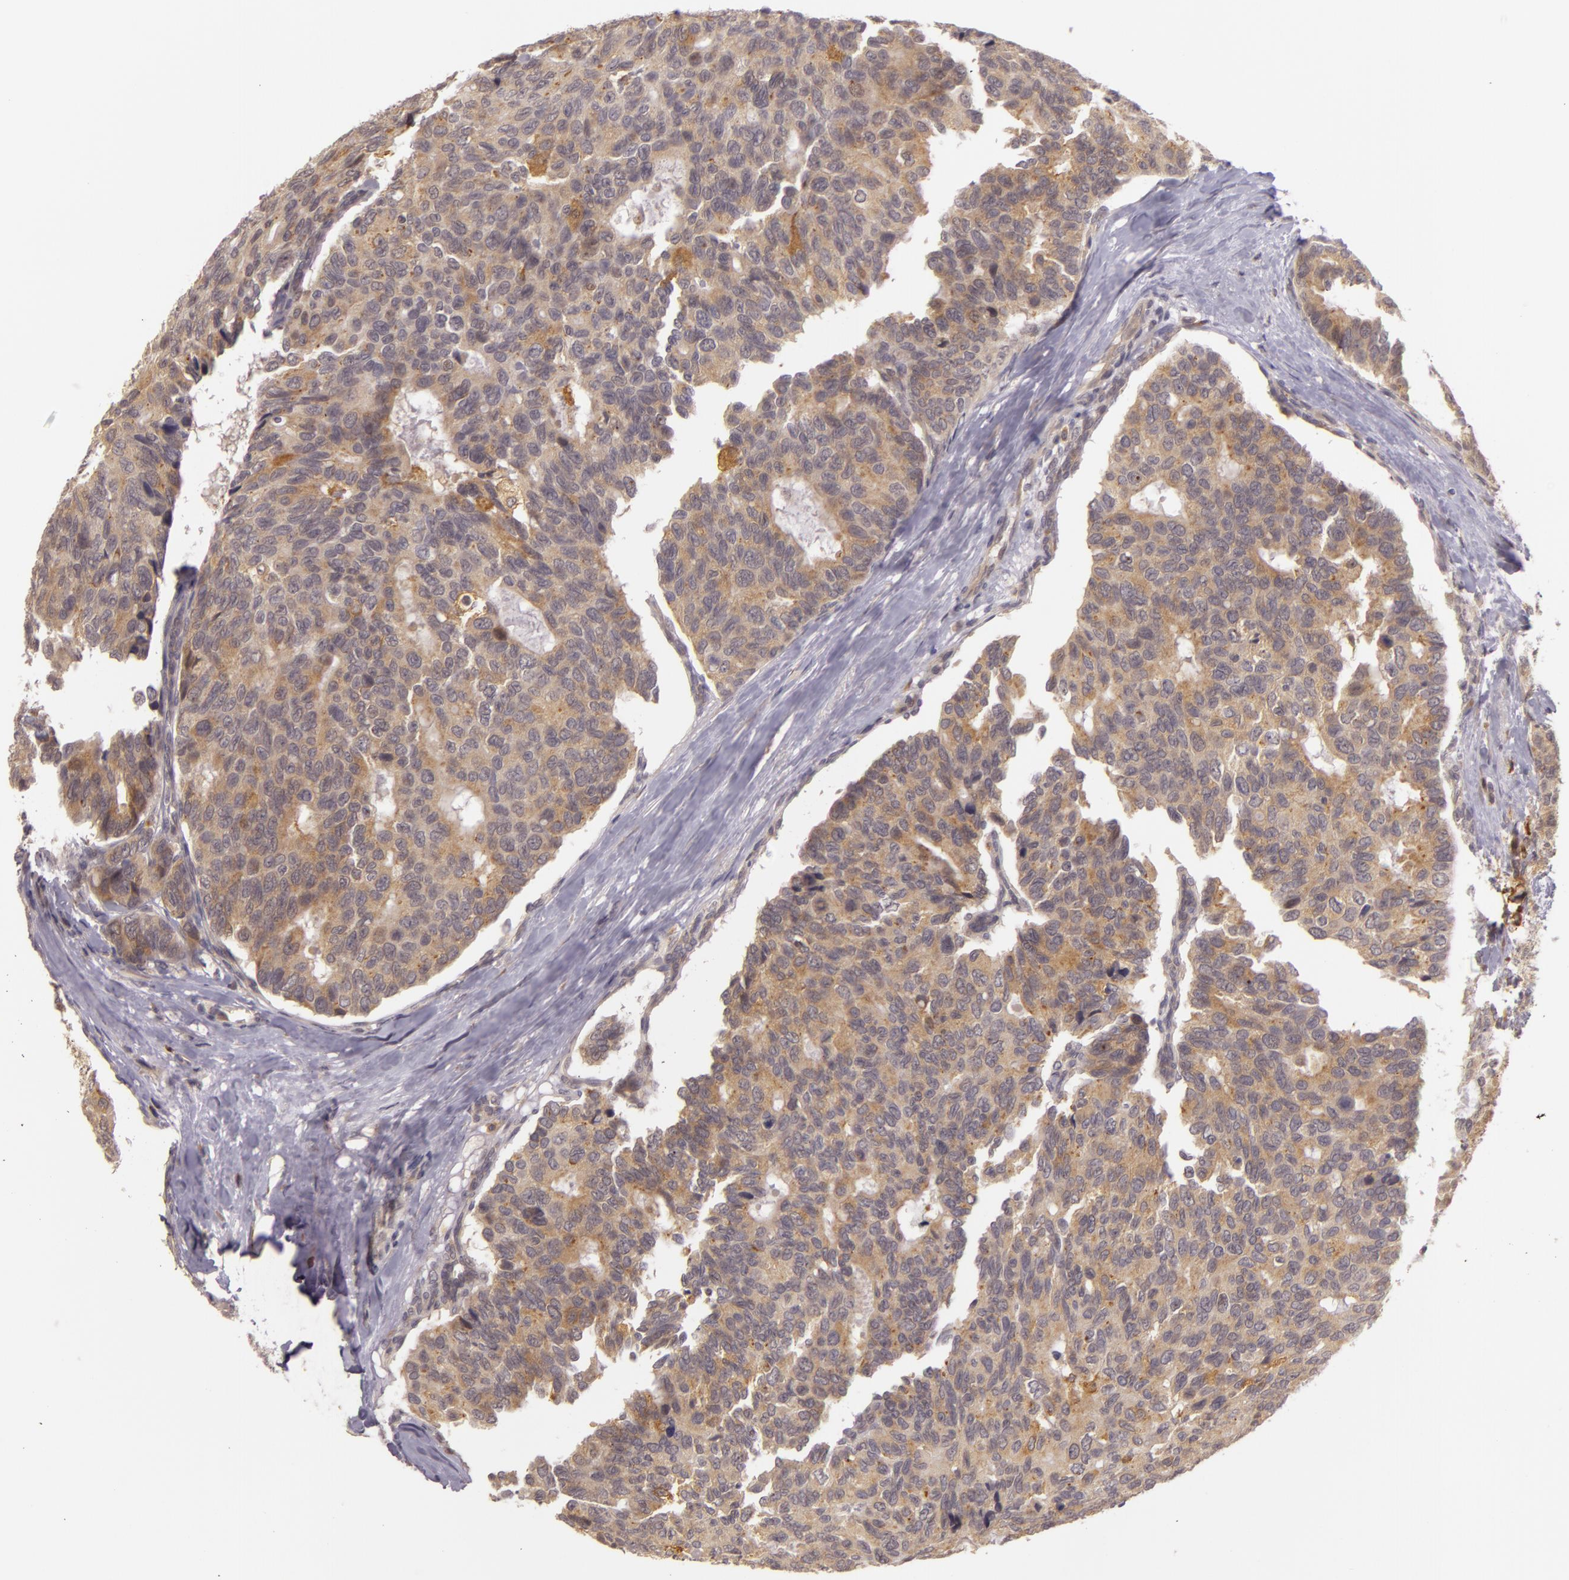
{"staining": {"intensity": "moderate", "quantity": ">75%", "location": "cytoplasmic/membranous"}, "tissue": "breast cancer", "cell_type": "Tumor cells", "image_type": "cancer", "snomed": [{"axis": "morphology", "description": "Duct carcinoma"}, {"axis": "topography", "description": "Breast"}], "caption": "IHC staining of breast cancer, which shows medium levels of moderate cytoplasmic/membranous staining in about >75% of tumor cells indicating moderate cytoplasmic/membranous protein positivity. The staining was performed using DAB (brown) for protein detection and nuclei were counterstained in hematoxylin (blue).", "gene": "PPP1R3F", "patient": {"sex": "female", "age": 69}}